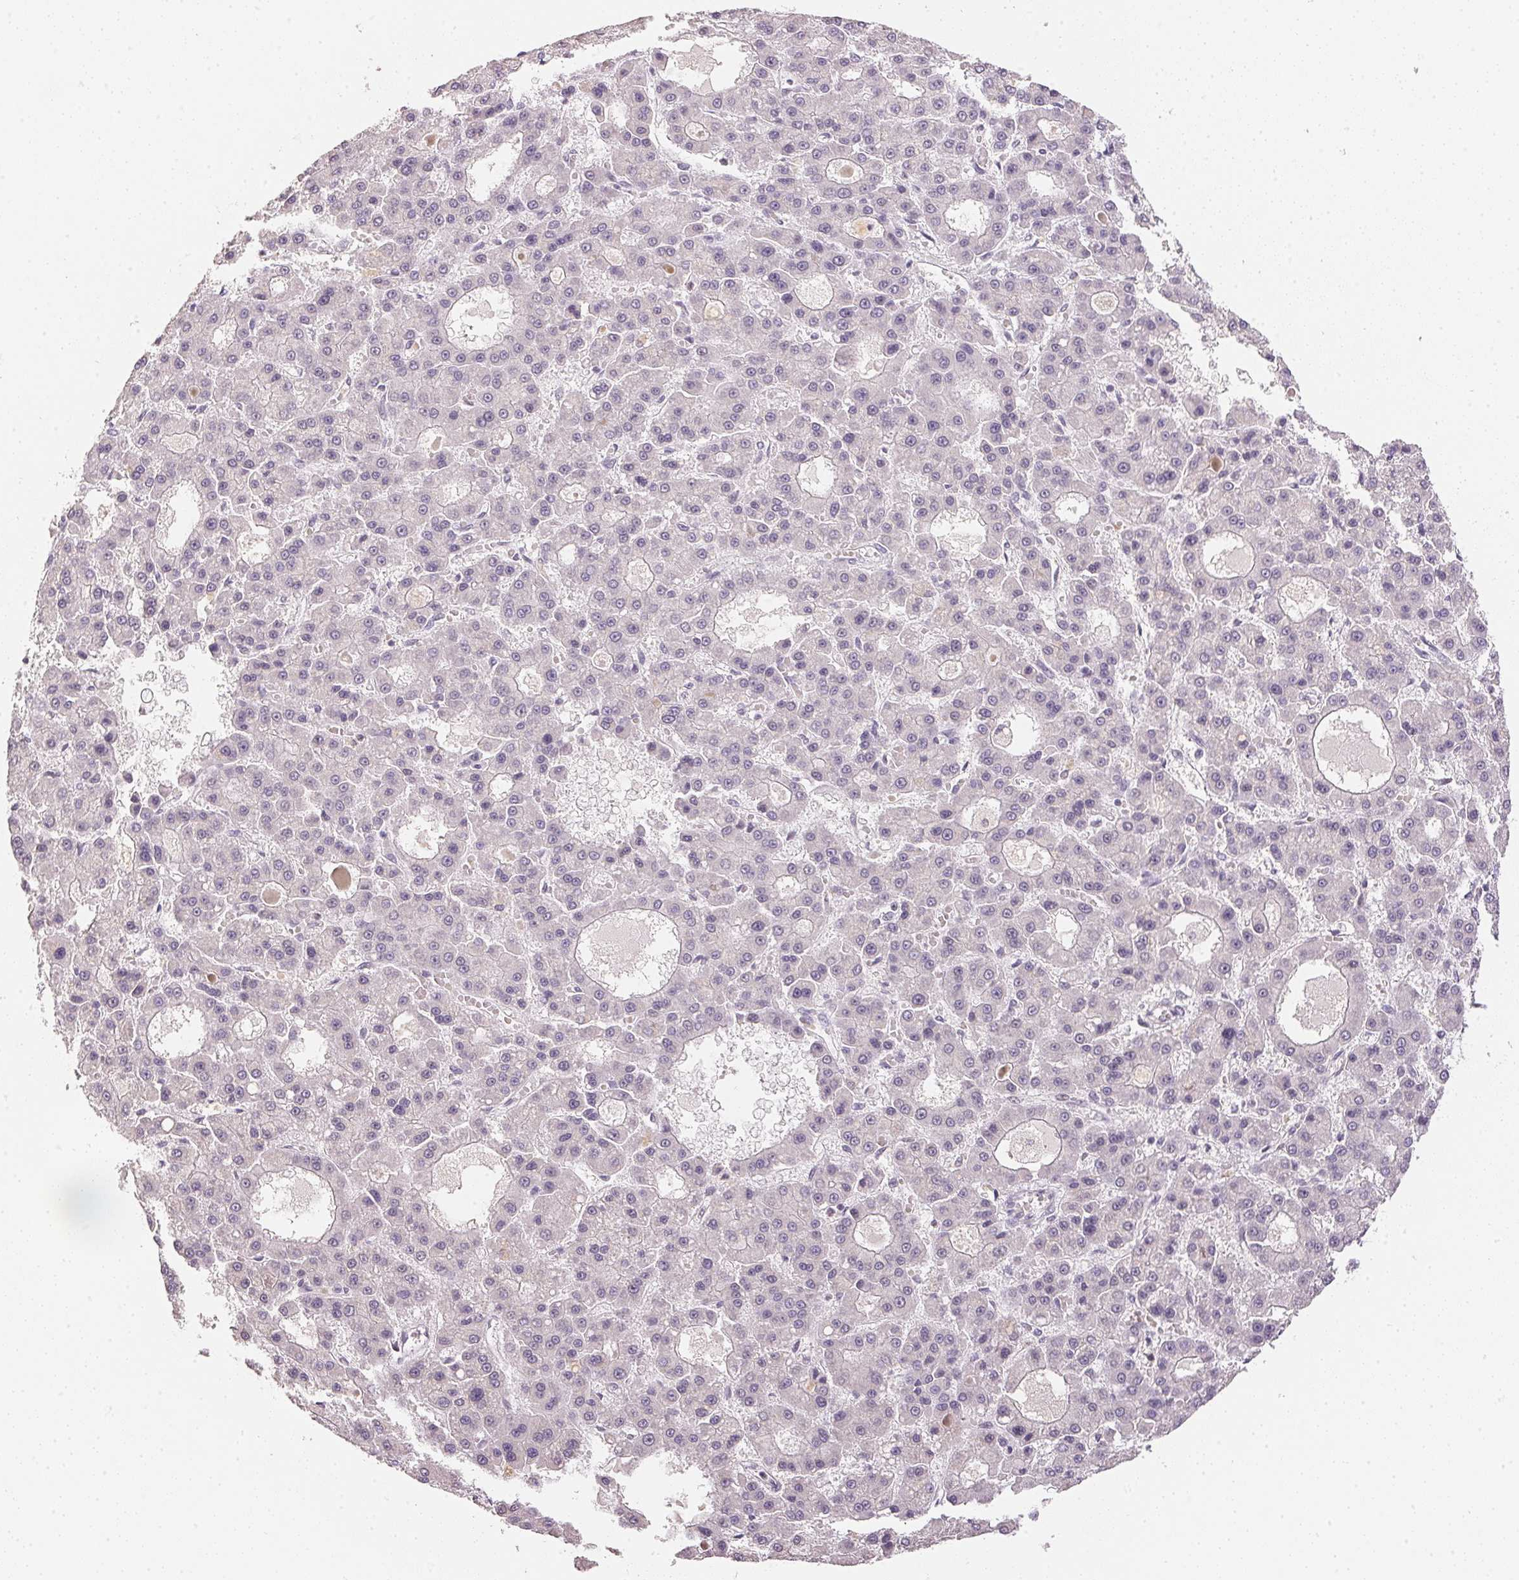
{"staining": {"intensity": "negative", "quantity": "none", "location": "none"}, "tissue": "liver cancer", "cell_type": "Tumor cells", "image_type": "cancer", "snomed": [{"axis": "morphology", "description": "Carcinoma, Hepatocellular, NOS"}, {"axis": "topography", "description": "Liver"}], "caption": "Protein analysis of hepatocellular carcinoma (liver) exhibits no significant positivity in tumor cells.", "gene": "POLR3G", "patient": {"sex": "male", "age": 70}}